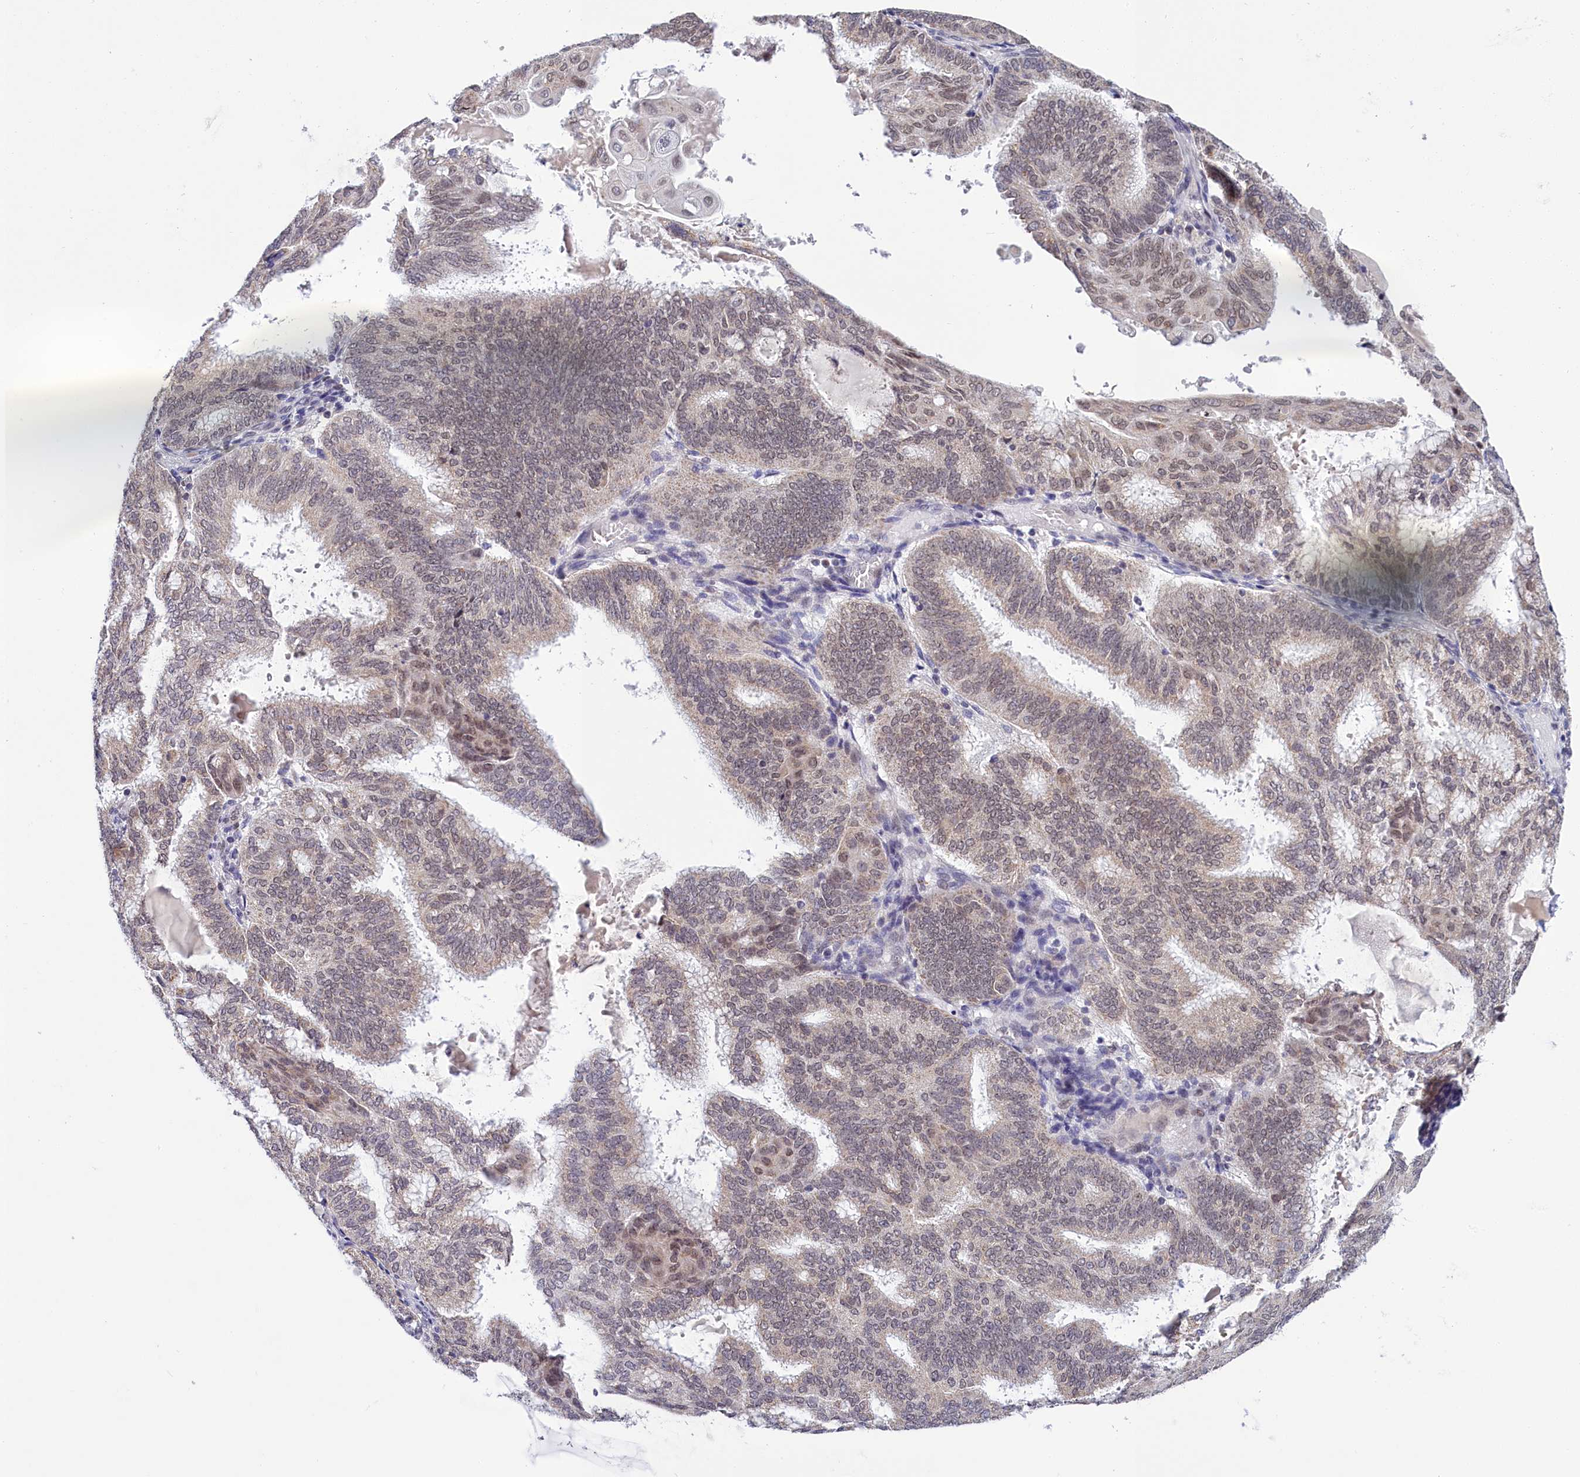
{"staining": {"intensity": "moderate", "quantity": "<25%", "location": "nuclear"}, "tissue": "endometrial cancer", "cell_type": "Tumor cells", "image_type": "cancer", "snomed": [{"axis": "morphology", "description": "Adenocarcinoma, NOS"}, {"axis": "topography", "description": "Endometrium"}], "caption": "Immunohistochemical staining of human endometrial cancer displays low levels of moderate nuclear staining in approximately <25% of tumor cells. Immunohistochemistry (ihc) stains the protein of interest in brown and the nuclei are stained blue.", "gene": "PPHLN1", "patient": {"sex": "female", "age": 49}}